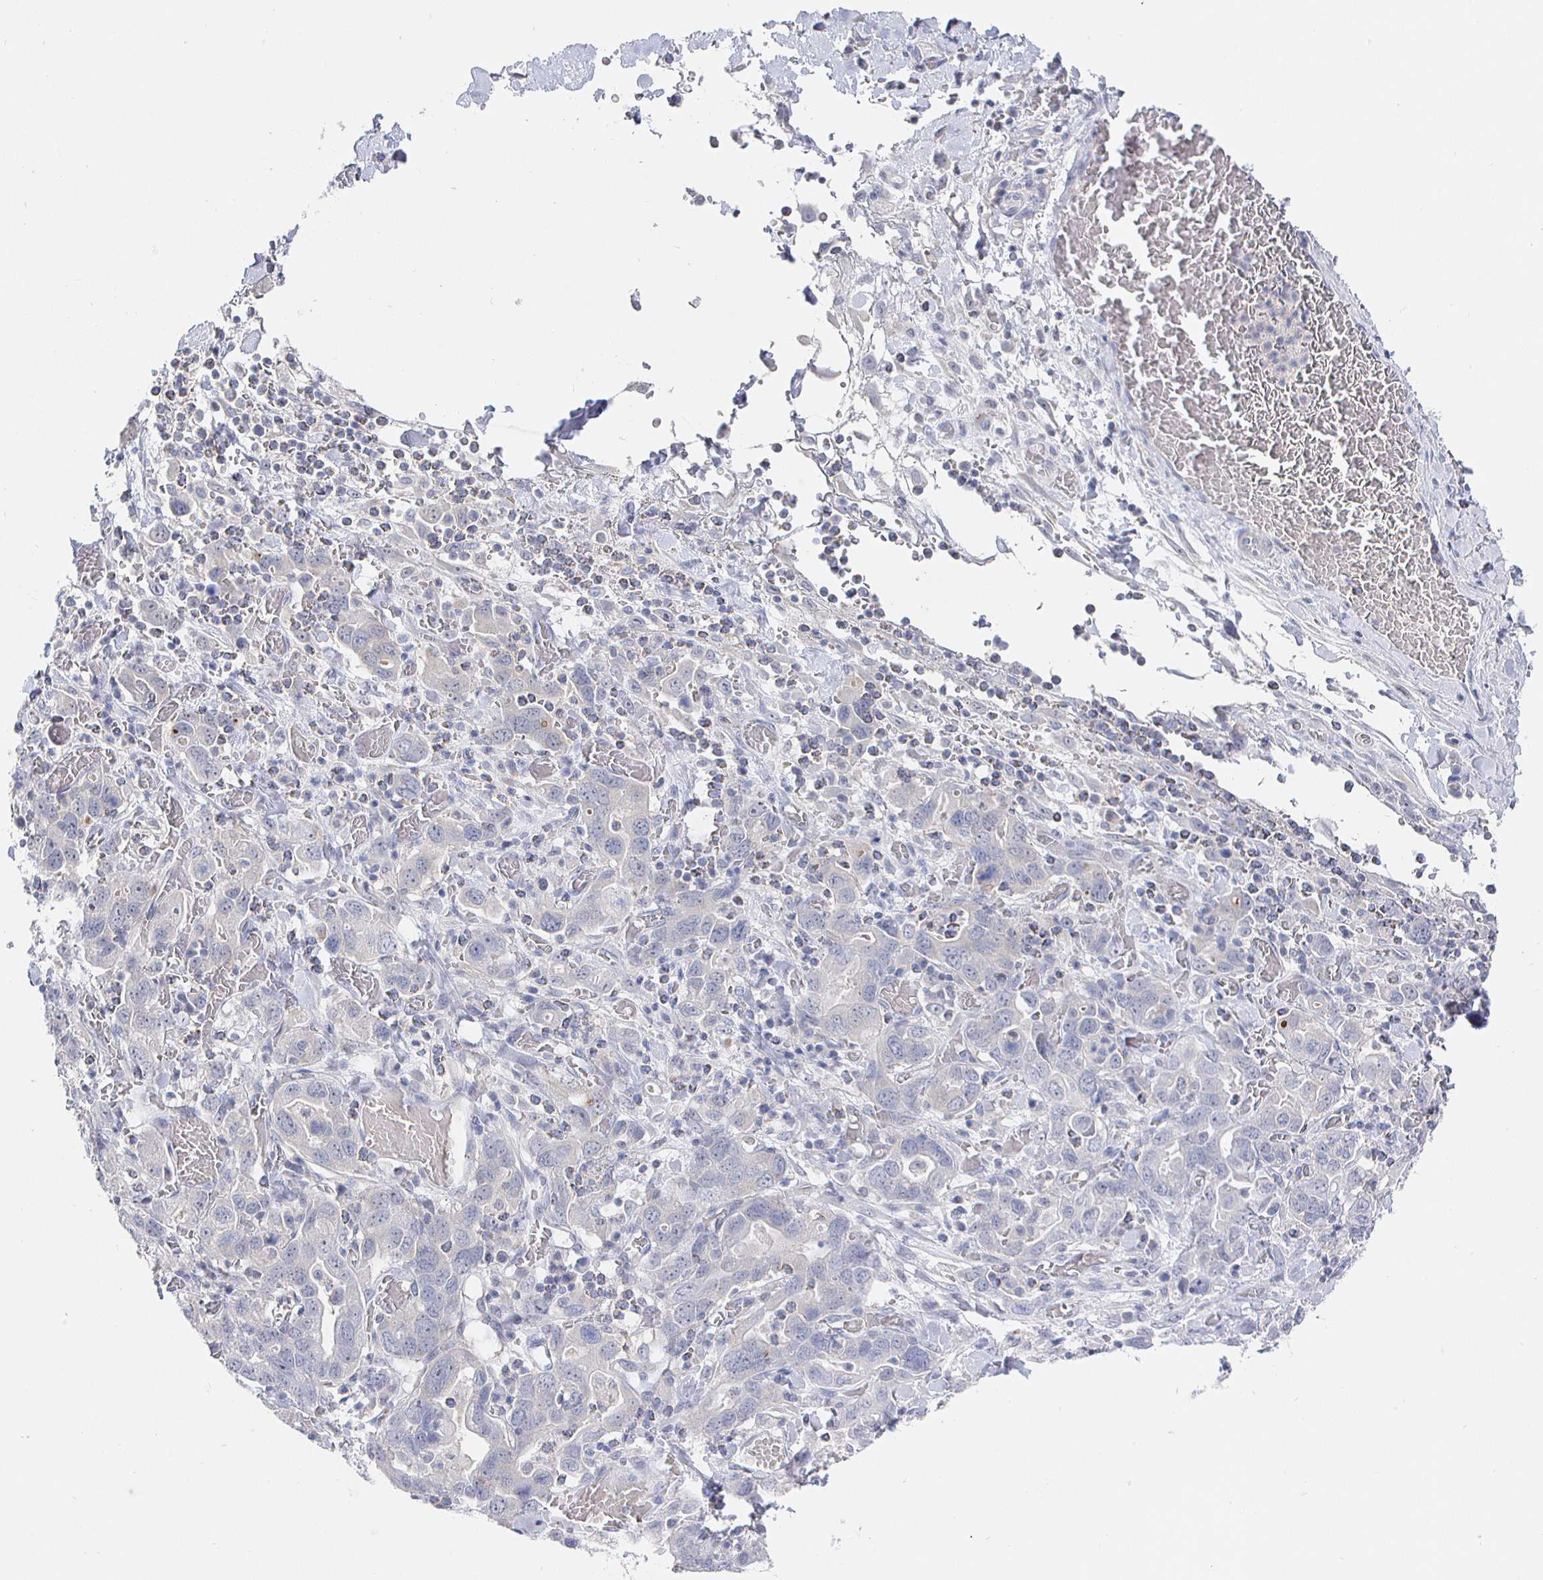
{"staining": {"intensity": "negative", "quantity": "none", "location": "none"}, "tissue": "stomach cancer", "cell_type": "Tumor cells", "image_type": "cancer", "snomed": [{"axis": "morphology", "description": "Adenocarcinoma, NOS"}, {"axis": "topography", "description": "Stomach, upper"}, {"axis": "topography", "description": "Stomach"}], "caption": "The image exhibits no staining of tumor cells in stomach cancer (adenocarcinoma). (DAB immunohistochemistry with hematoxylin counter stain).", "gene": "LRRC23", "patient": {"sex": "male", "age": 62}}